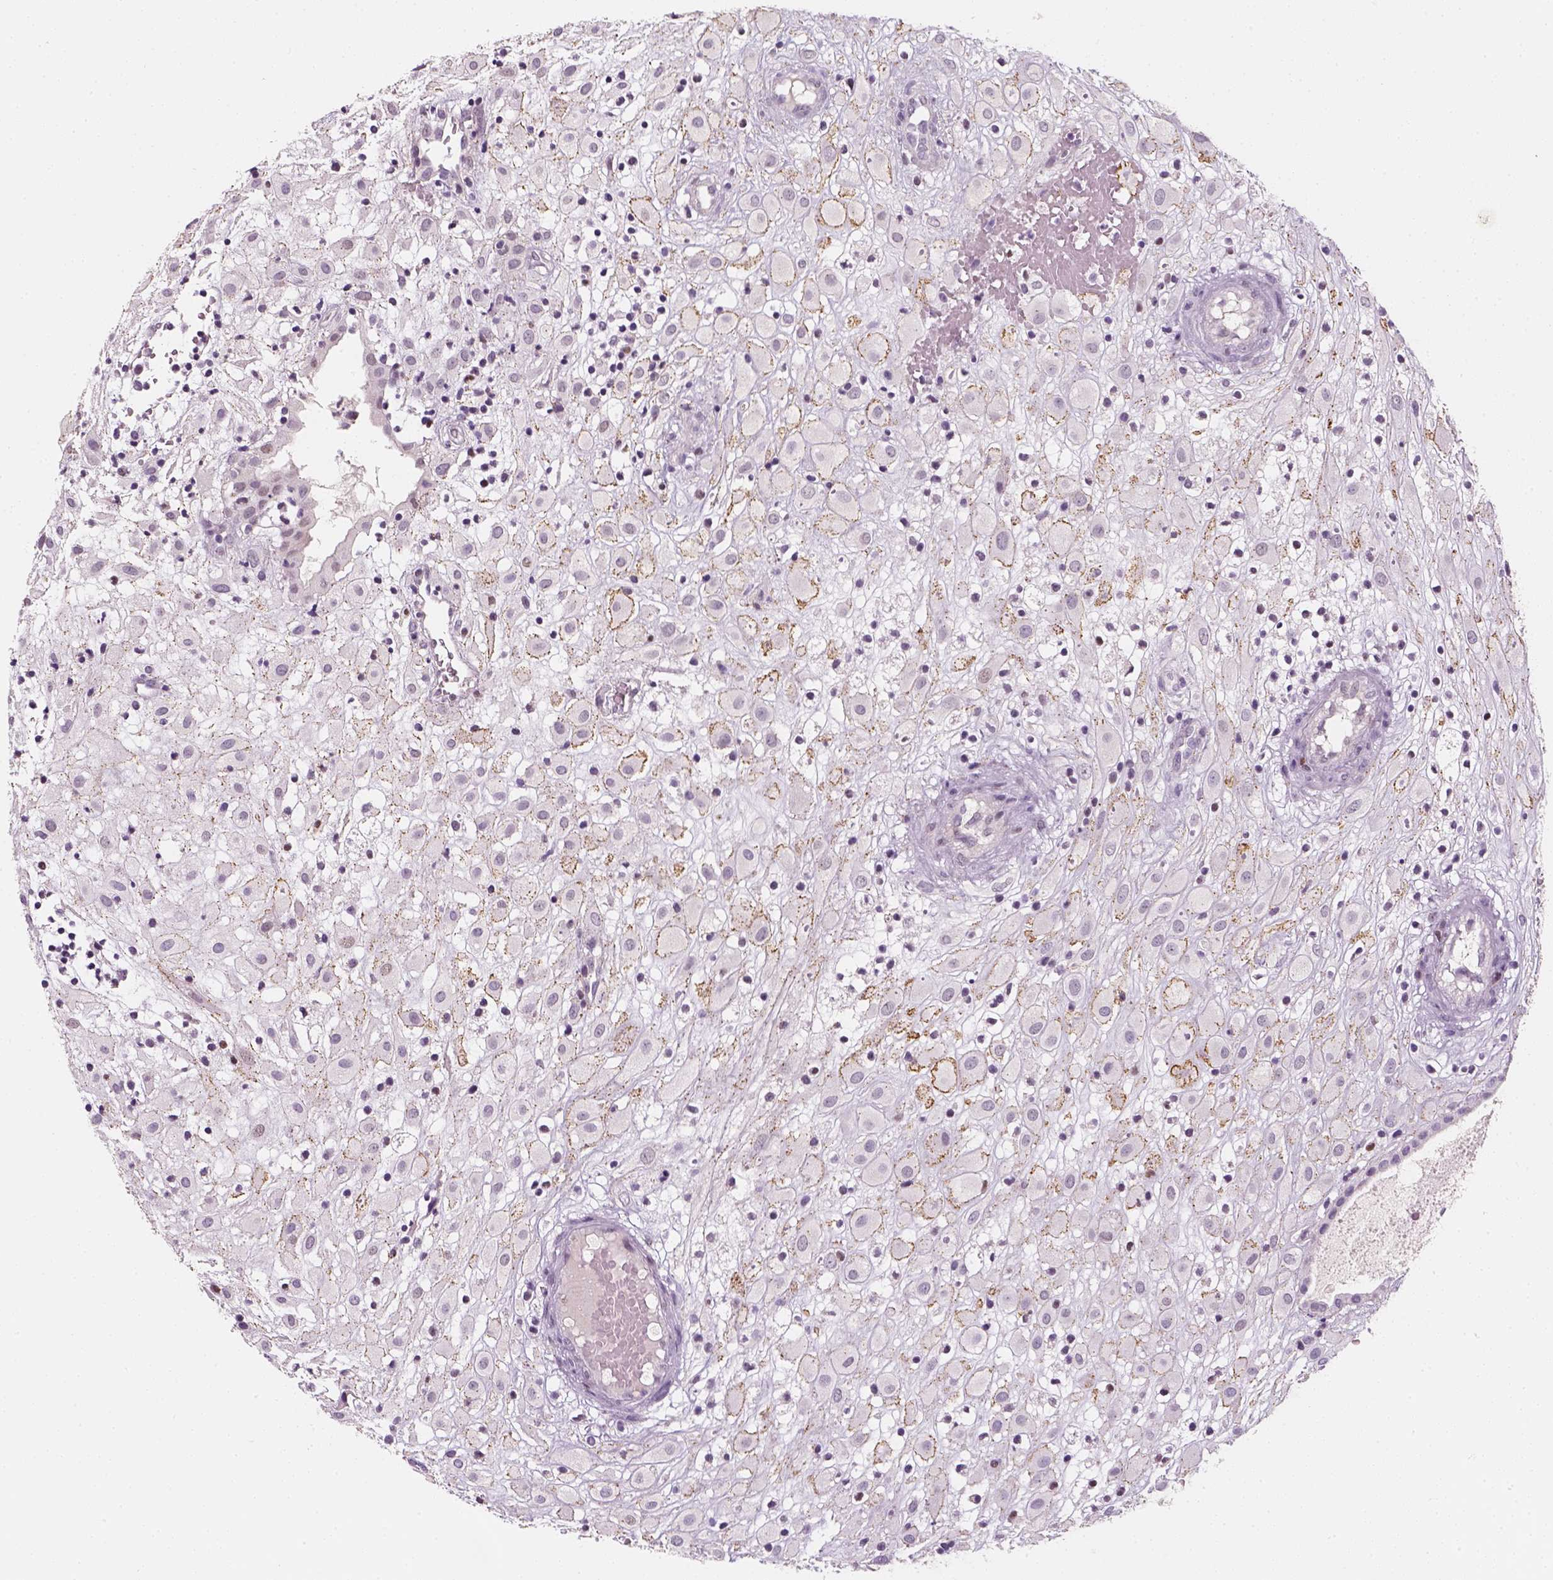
{"staining": {"intensity": "negative", "quantity": "none", "location": "none"}, "tissue": "placenta", "cell_type": "Decidual cells", "image_type": "normal", "snomed": [{"axis": "morphology", "description": "Normal tissue, NOS"}, {"axis": "topography", "description": "Placenta"}], "caption": "The histopathology image exhibits no staining of decidual cells in benign placenta. The staining is performed using DAB (3,3'-diaminobenzidine) brown chromogen with nuclei counter-stained in using hematoxylin.", "gene": "TP53", "patient": {"sex": "female", "age": 24}}